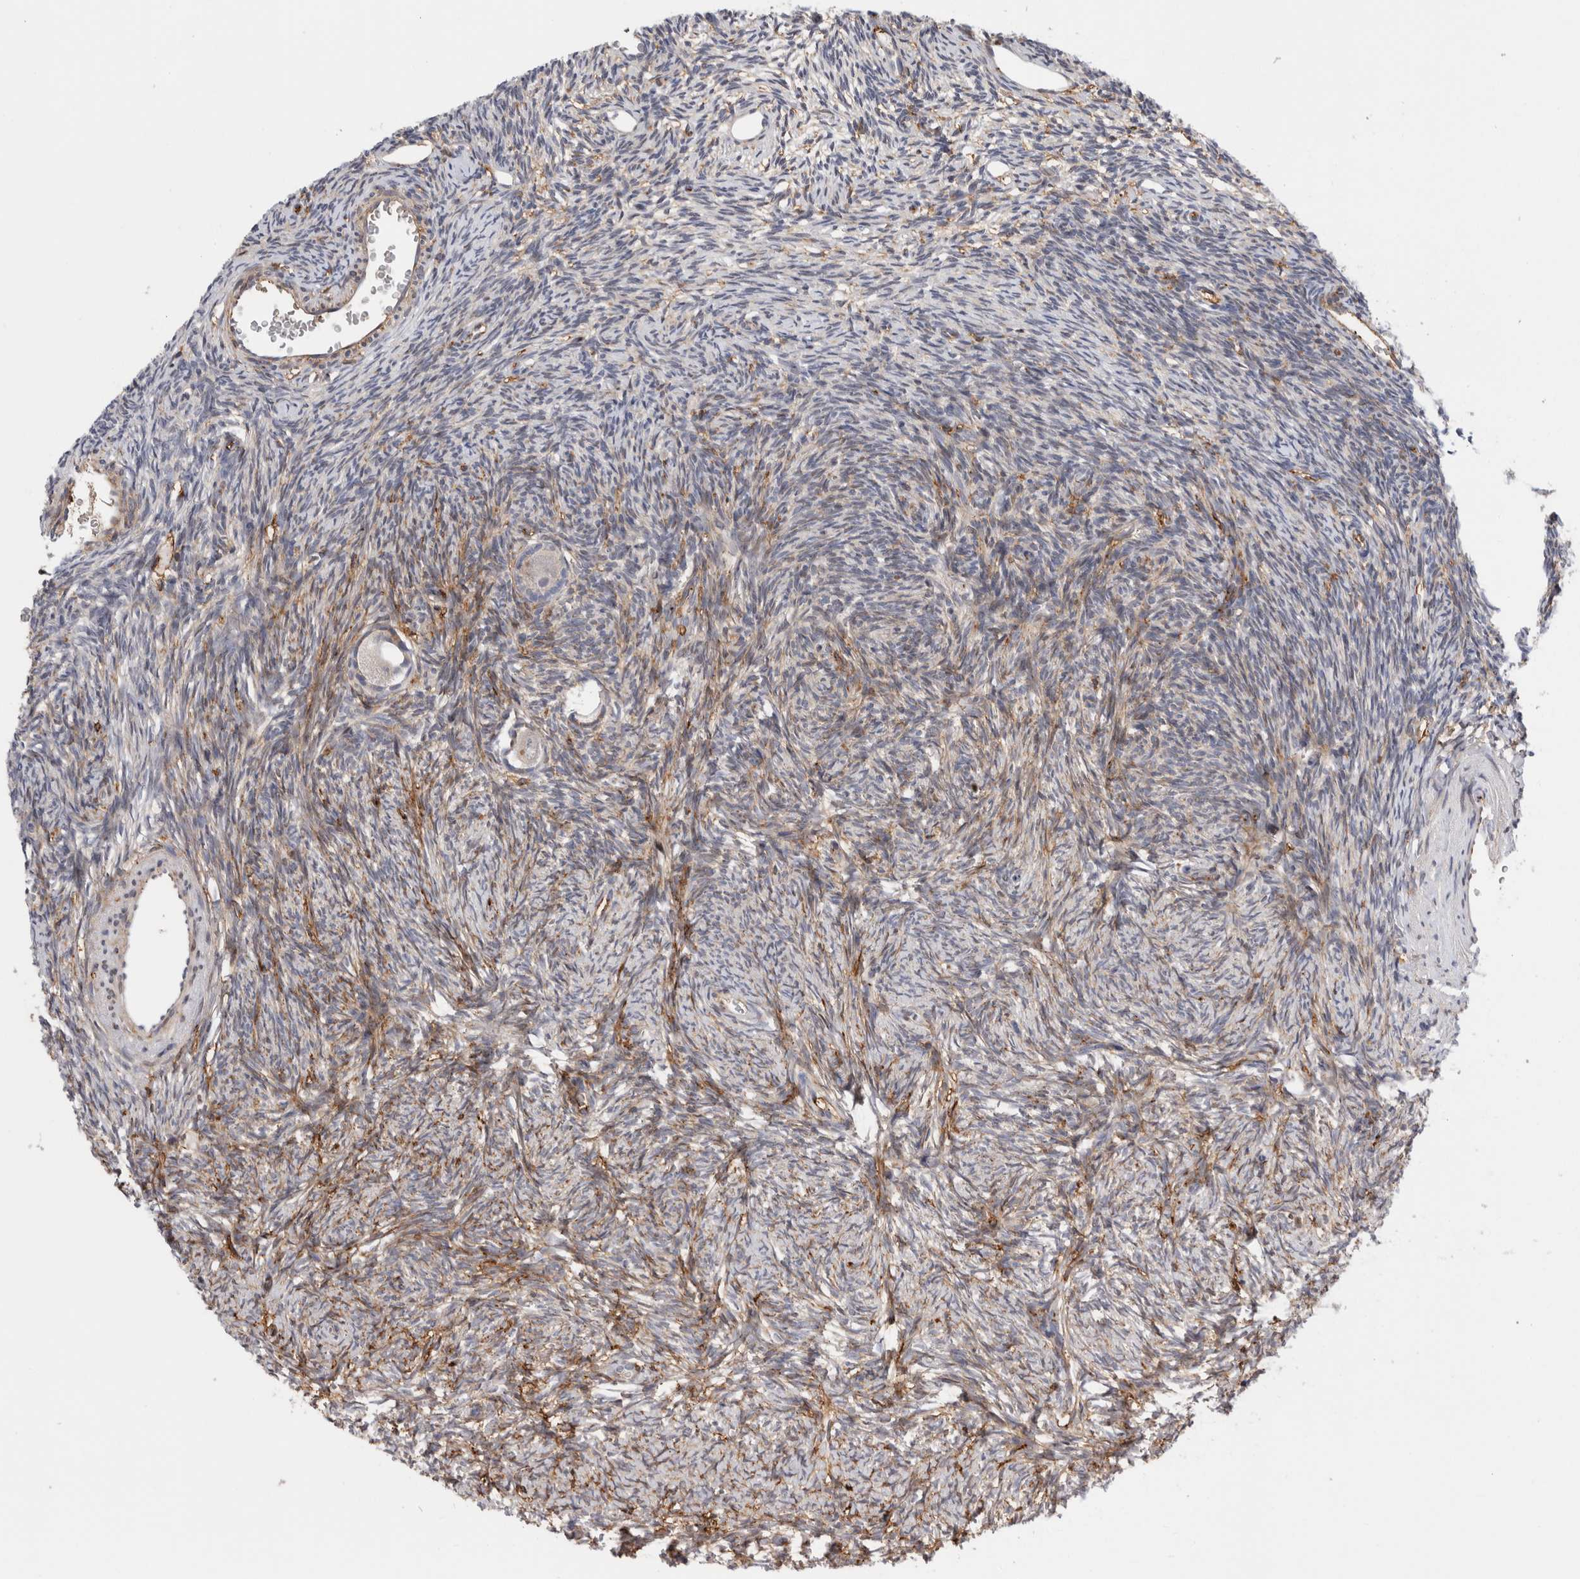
{"staining": {"intensity": "negative", "quantity": "none", "location": "none"}, "tissue": "ovary", "cell_type": "Follicle cells", "image_type": "normal", "snomed": [{"axis": "morphology", "description": "Normal tissue, NOS"}, {"axis": "topography", "description": "Ovary"}], "caption": "Immunohistochemistry (IHC) histopathology image of unremarkable ovary: ovary stained with DAB (3,3'-diaminobenzidine) demonstrates no significant protein expression in follicle cells.", "gene": "CCDC88B", "patient": {"sex": "female", "age": 34}}